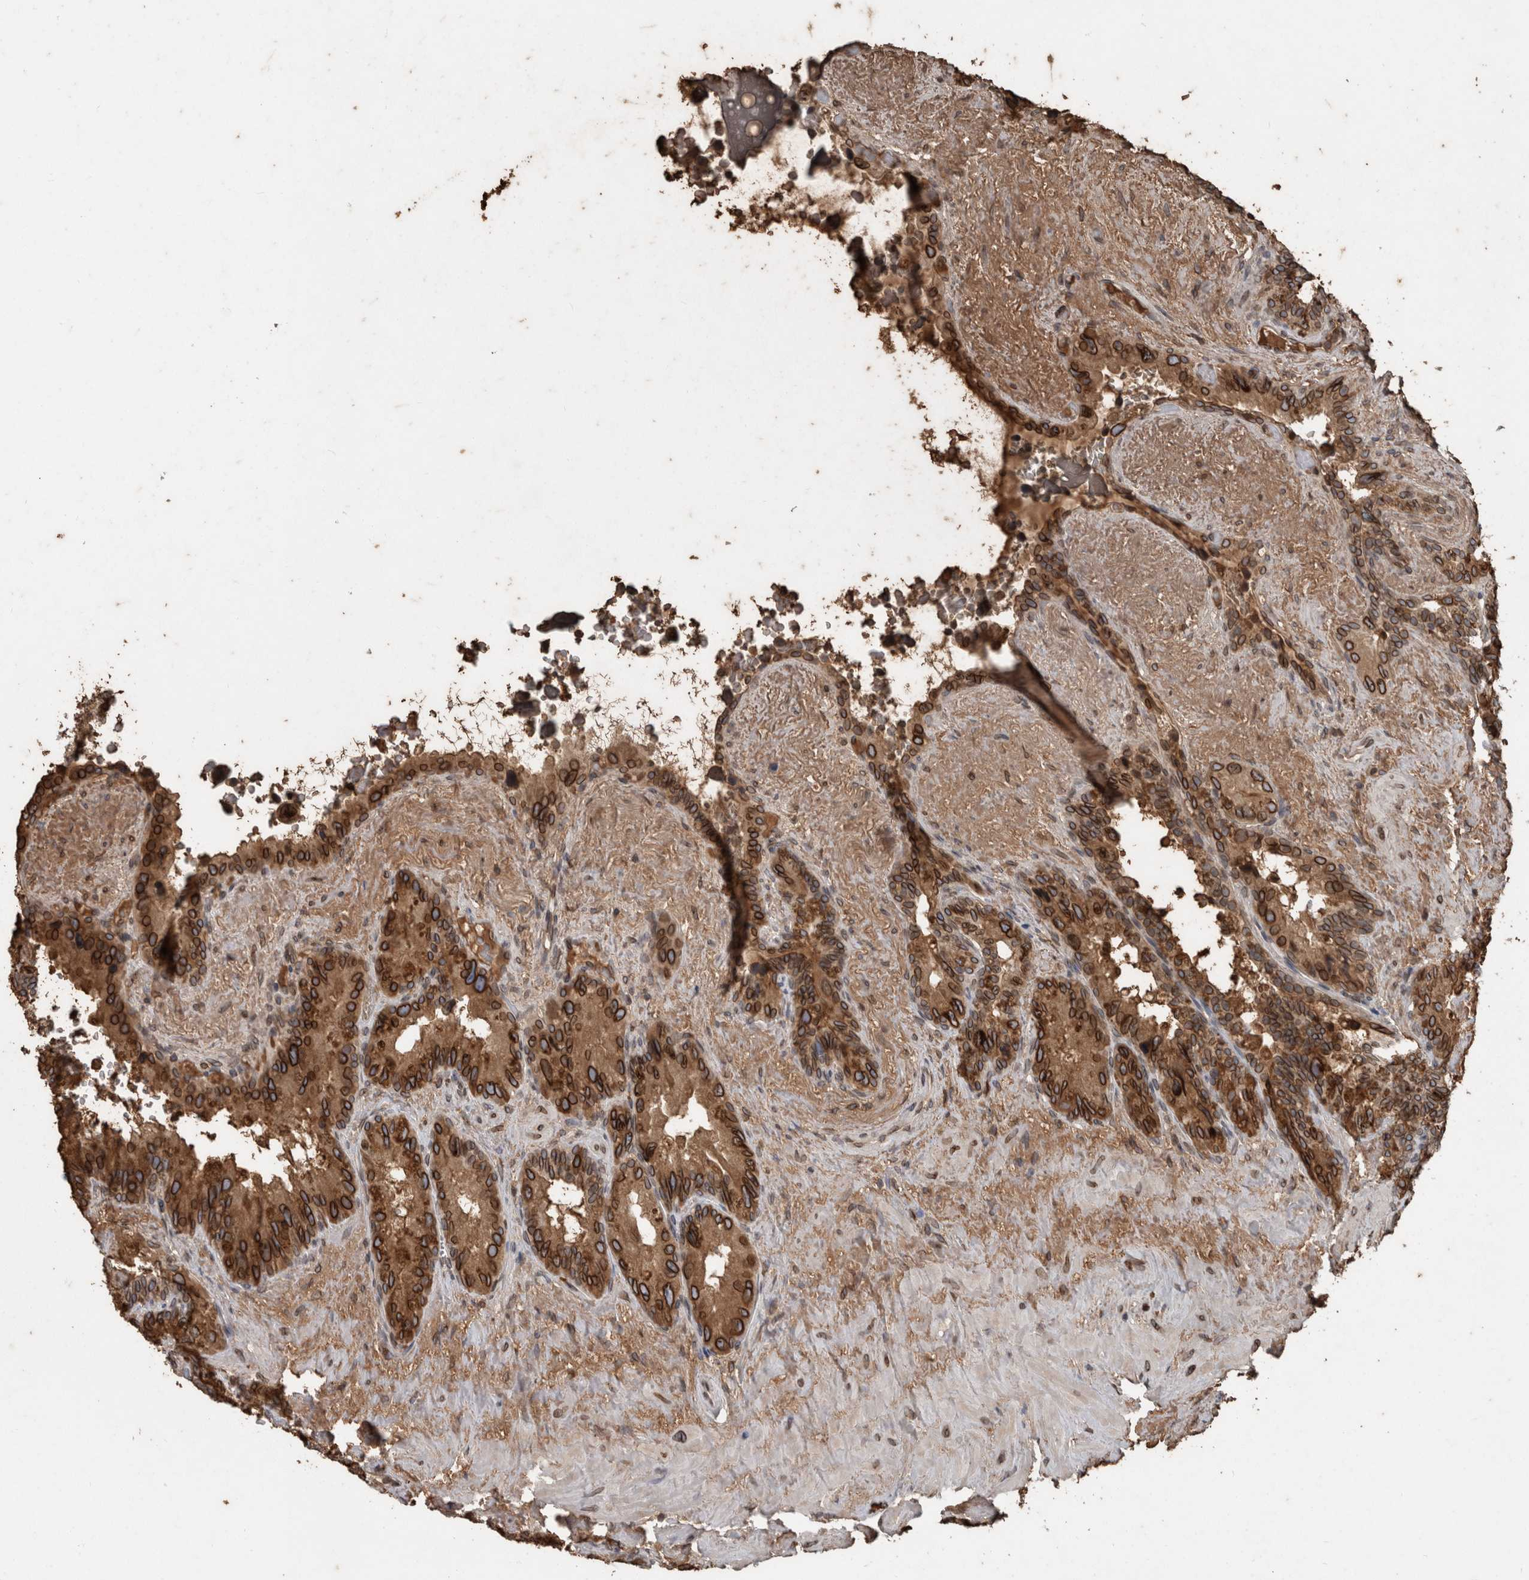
{"staining": {"intensity": "strong", "quantity": ">75%", "location": "cytoplasmic/membranous,nuclear"}, "tissue": "seminal vesicle", "cell_type": "Glandular cells", "image_type": "normal", "snomed": [{"axis": "morphology", "description": "Normal tissue, NOS"}, {"axis": "topography", "description": "Seminal veicle"}], "caption": "Glandular cells demonstrate high levels of strong cytoplasmic/membranous,nuclear positivity in approximately >75% of cells in normal human seminal vesicle. Nuclei are stained in blue.", "gene": "RANBP2", "patient": {"sex": "male", "age": 80}}